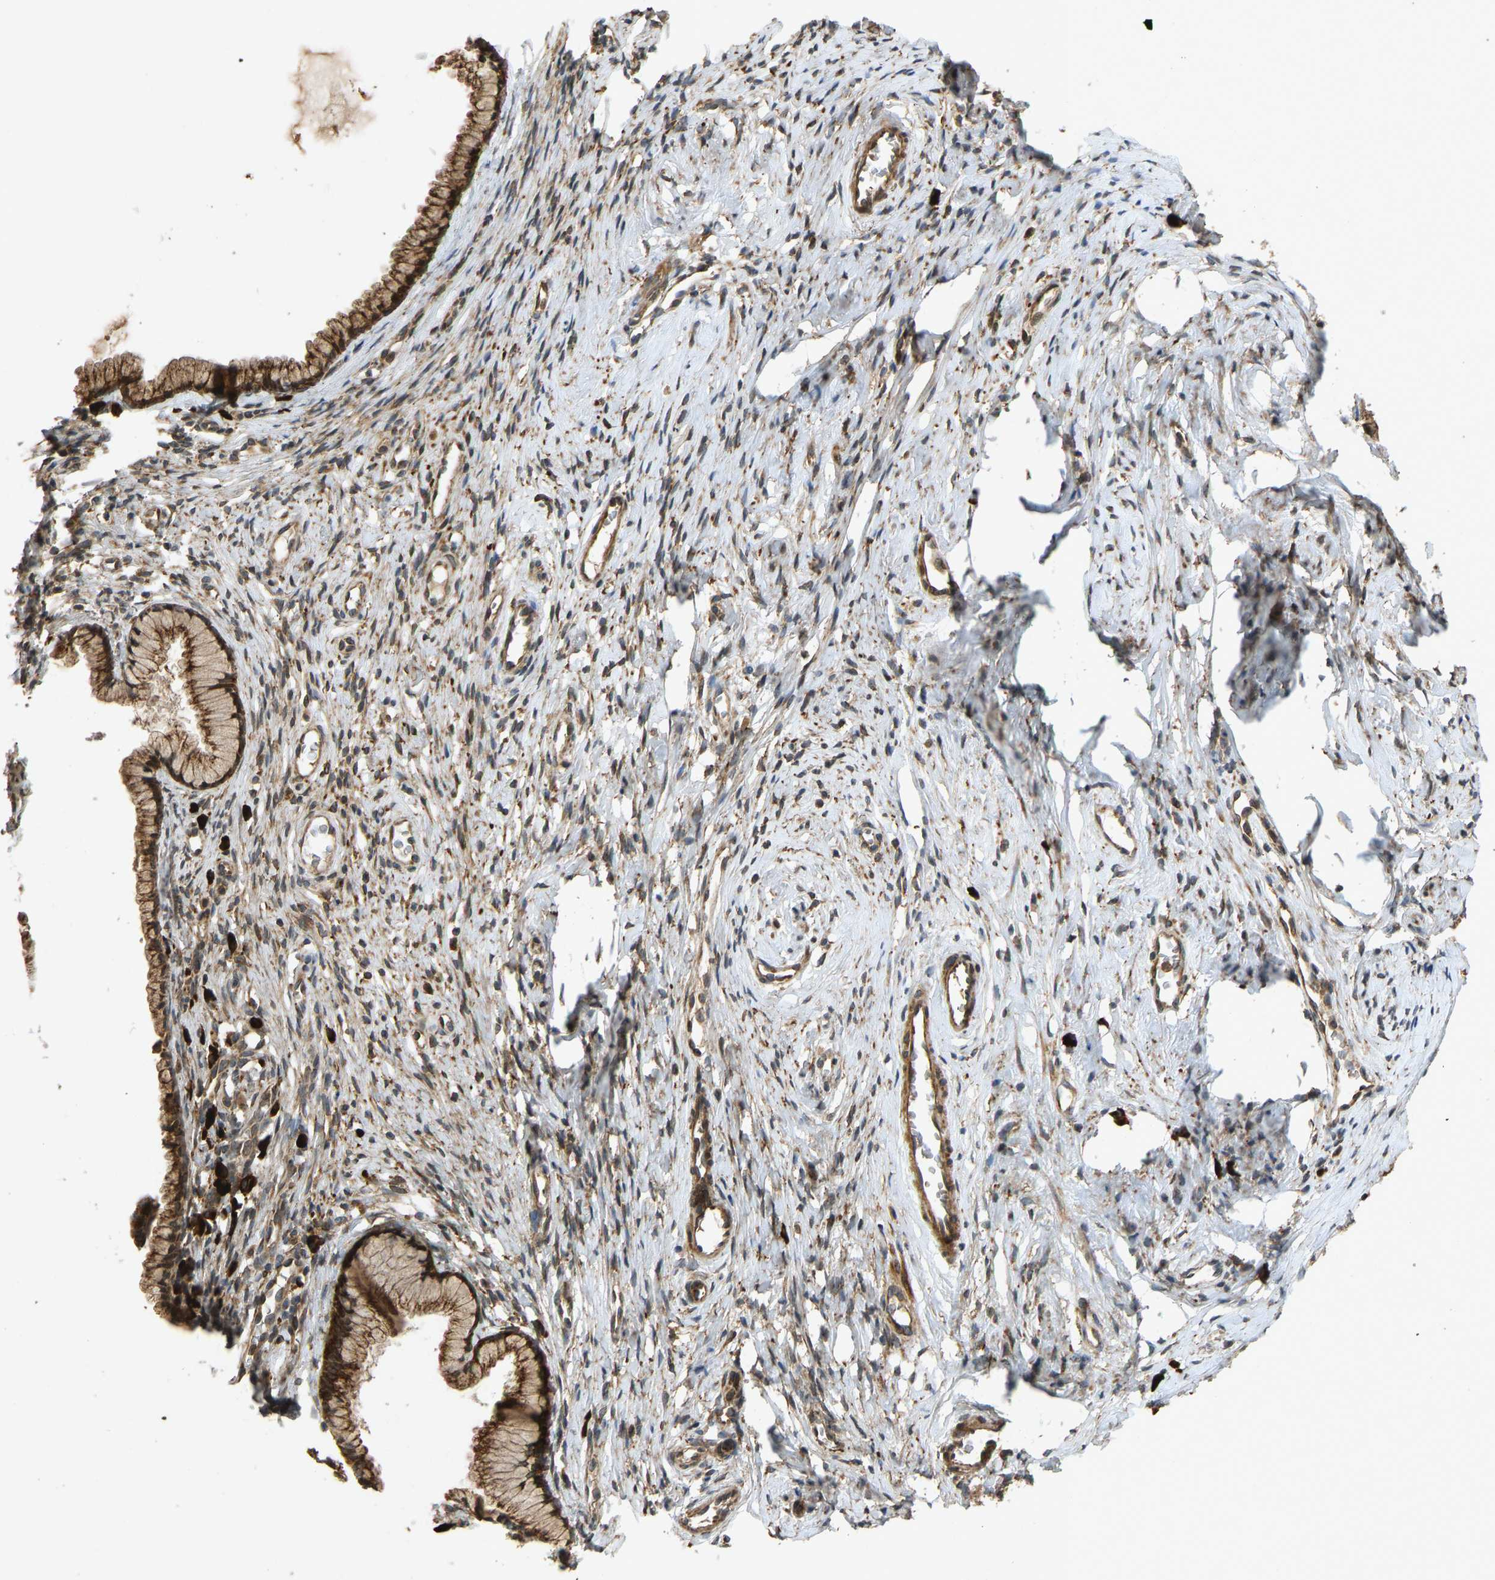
{"staining": {"intensity": "strong", "quantity": ">75%", "location": "cytoplasmic/membranous"}, "tissue": "cervix", "cell_type": "Glandular cells", "image_type": "normal", "snomed": [{"axis": "morphology", "description": "Normal tissue, NOS"}, {"axis": "topography", "description": "Cervix"}], "caption": "The image reveals staining of benign cervix, revealing strong cytoplasmic/membranous protein staining (brown color) within glandular cells.", "gene": "RPN2", "patient": {"sex": "female", "age": 77}}